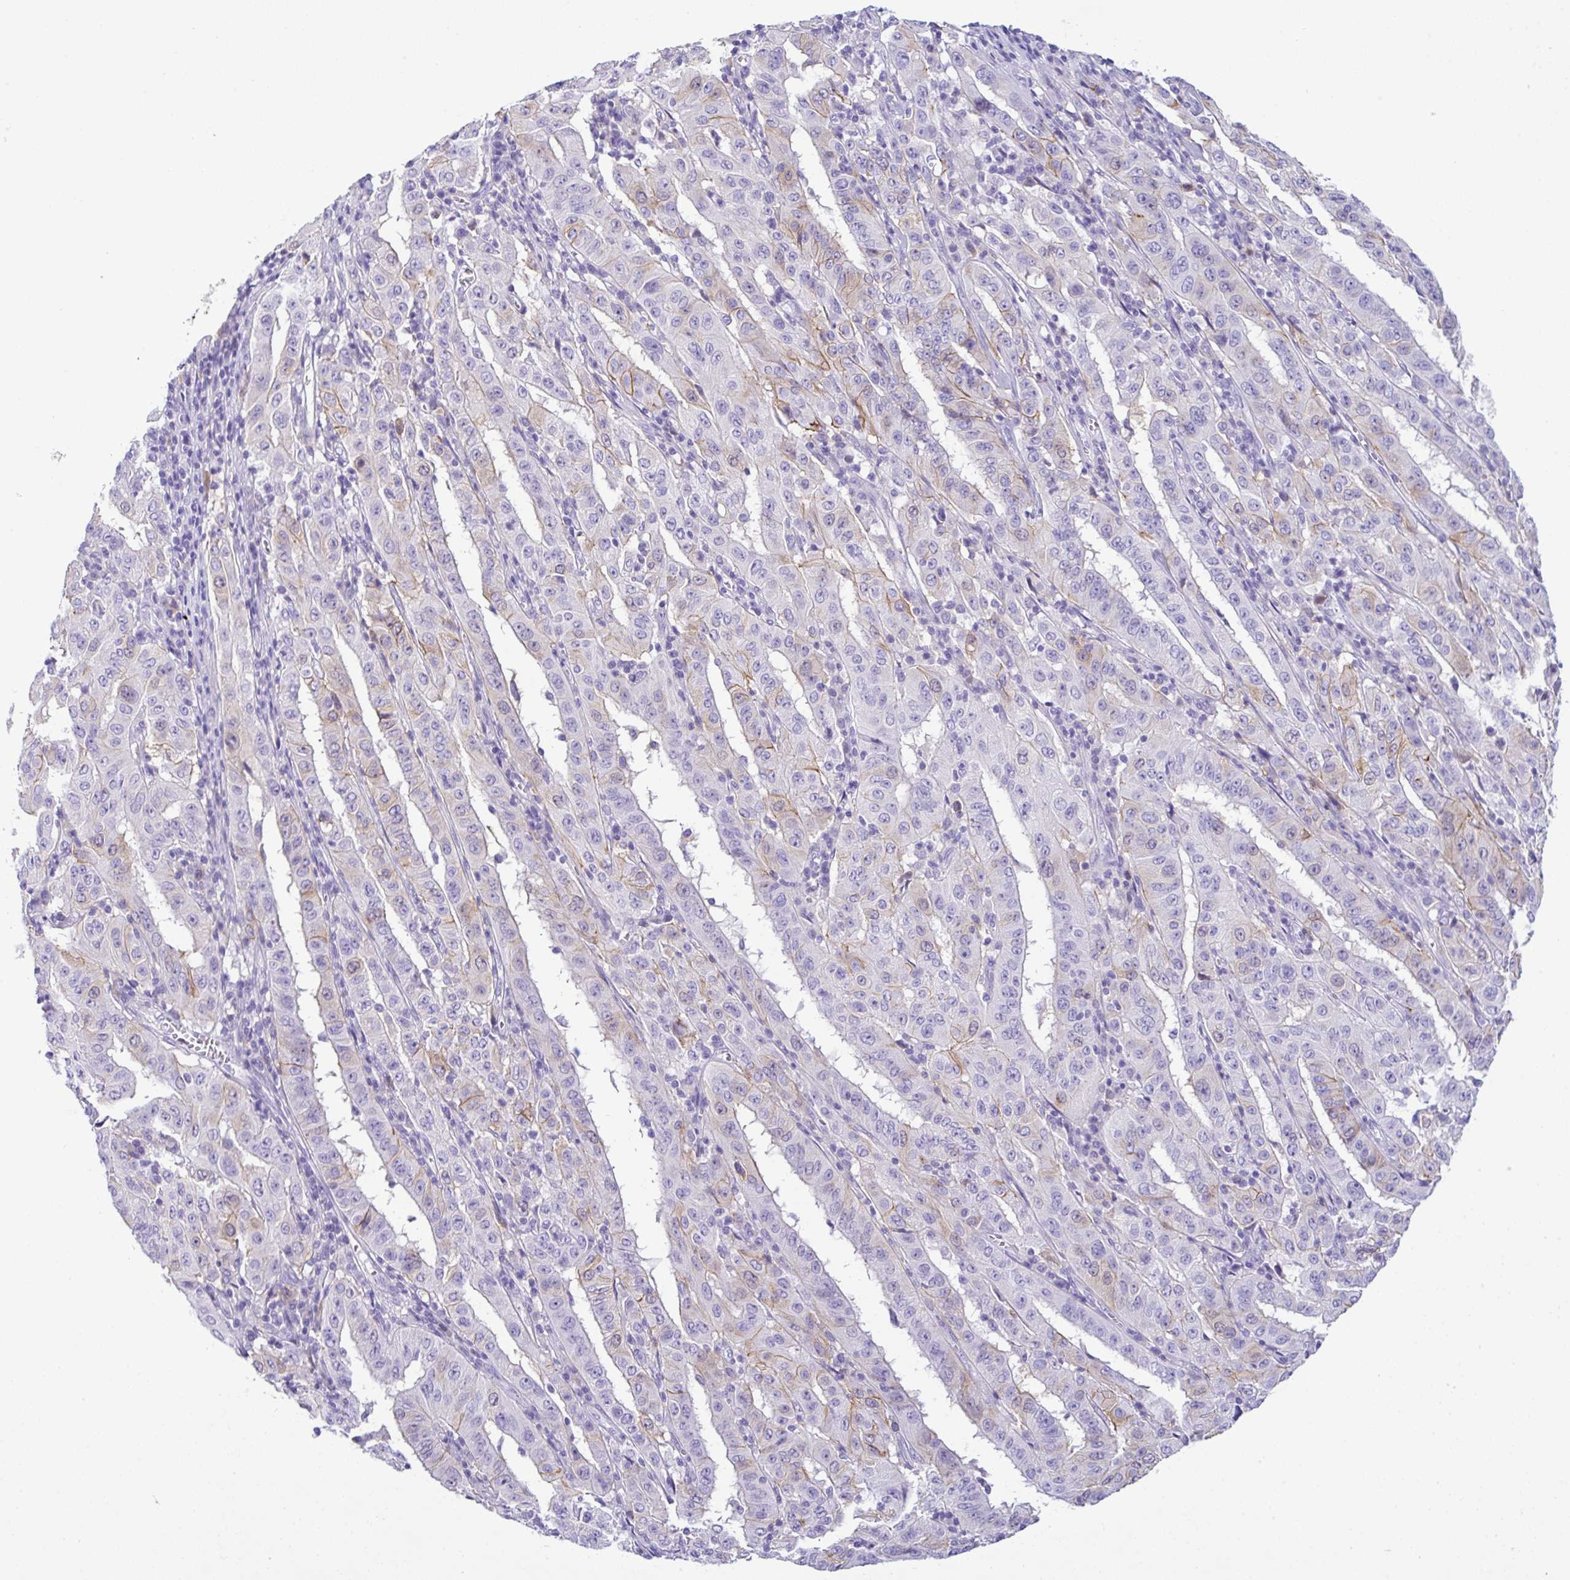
{"staining": {"intensity": "weak", "quantity": "<25%", "location": "cytoplasmic/membranous"}, "tissue": "pancreatic cancer", "cell_type": "Tumor cells", "image_type": "cancer", "snomed": [{"axis": "morphology", "description": "Adenocarcinoma, NOS"}, {"axis": "topography", "description": "Pancreas"}], "caption": "IHC of human pancreatic cancer (adenocarcinoma) reveals no expression in tumor cells.", "gene": "RRM2", "patient": {"sex": "male", "age": 63}}